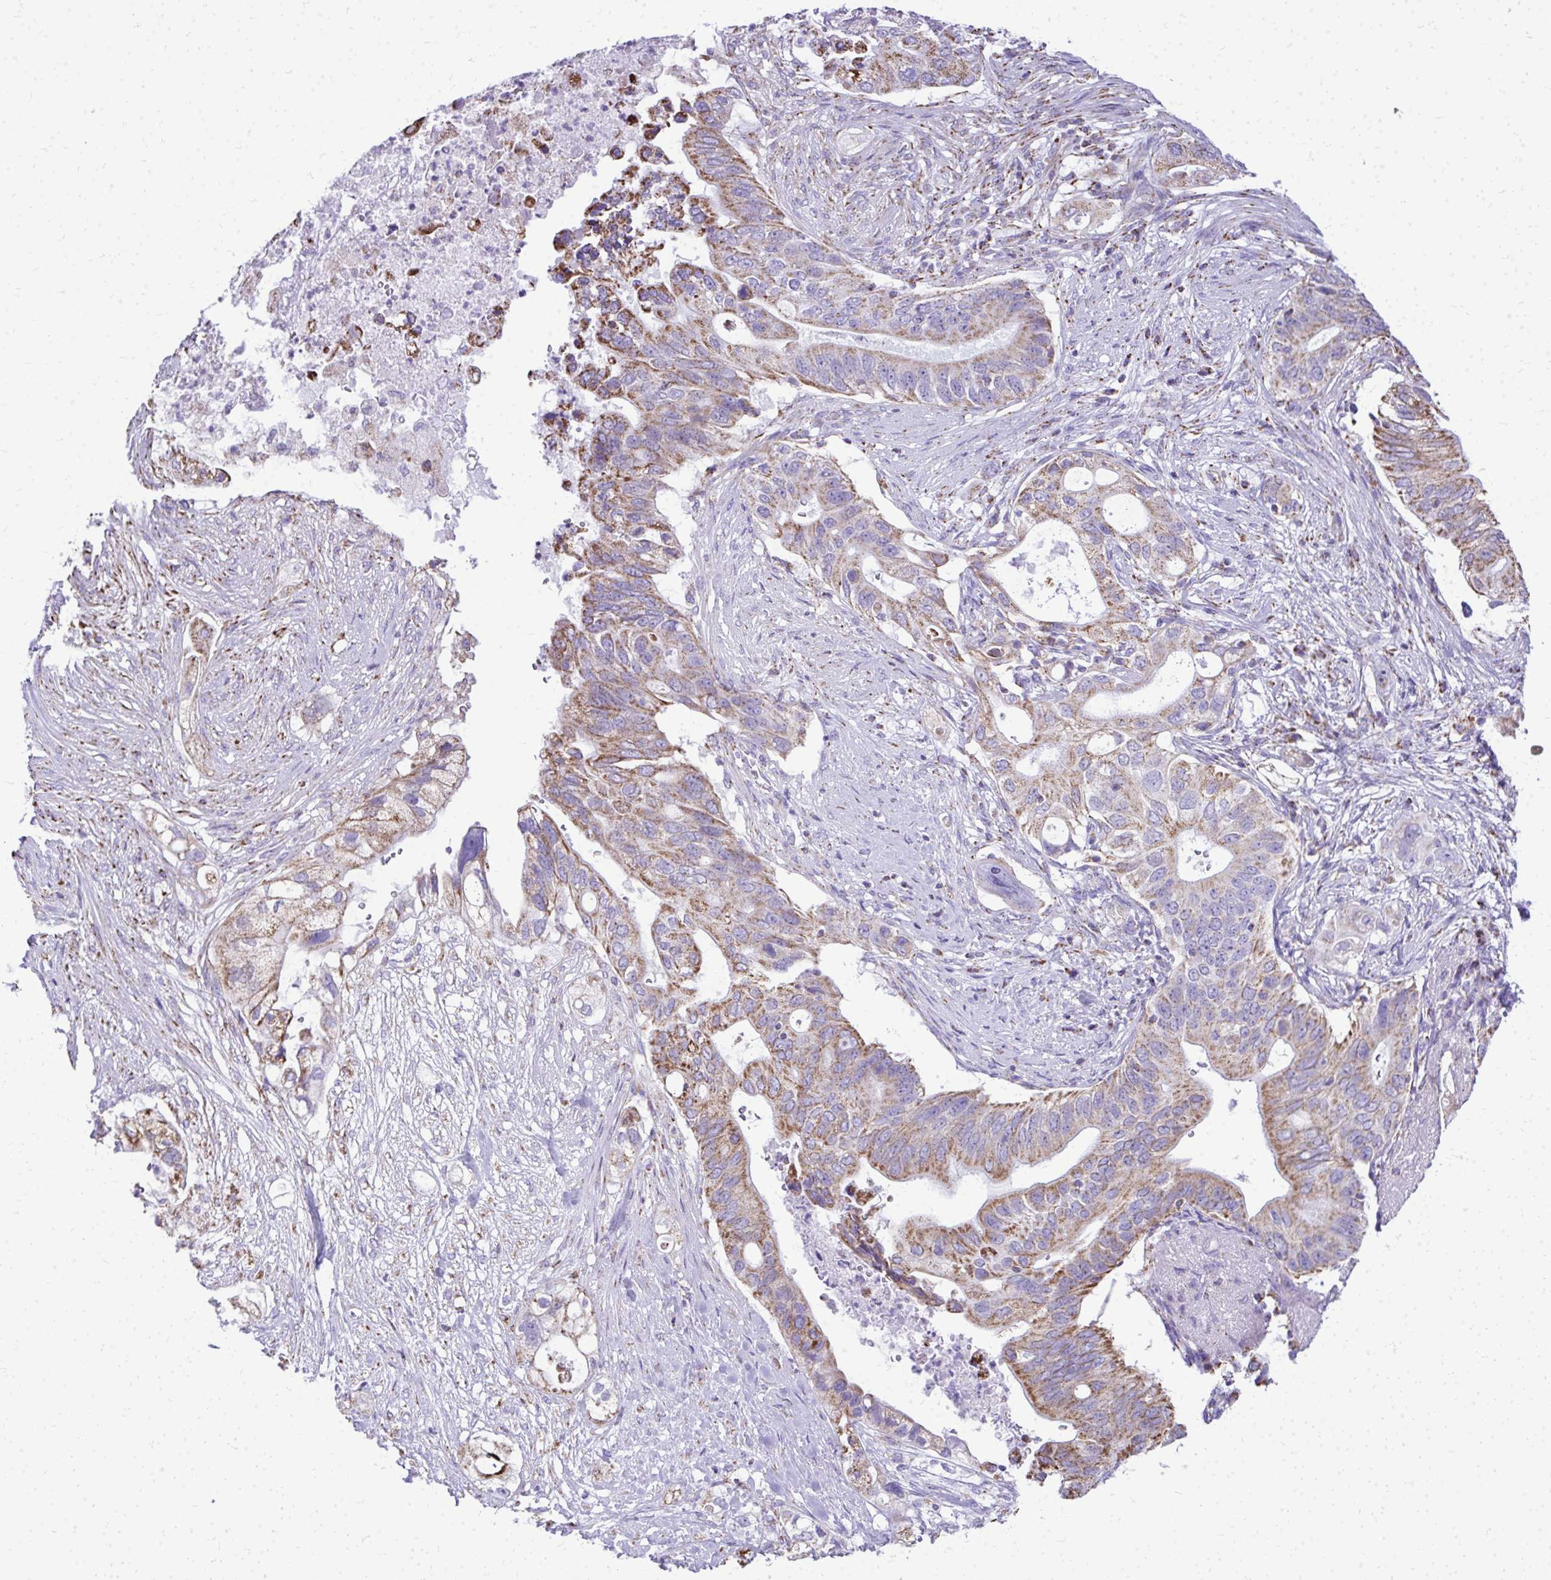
{"staining": {"intensity": "moderate", "quantity": "25%-75%", "location": "cytoplasmic/membranous"}, "tissue": "pancreatic cancer", "cell_type": "Tumor cells", "image_type": "cancer", "snomed": [{"axis": "morphology", "description": "Adenocarcinoma, NOS"}, {"axis": "topography", "description": "Pancreas"}], "caption": "This is an image of immunohistochemistry (IHC) staining of pancreatic adenocarcinoma, which shows moderate positivity in the cytoplasmic/membranous of tumor cells.", "gene": "MPZL2", "patient": {"sex": "female", "age": 72}}